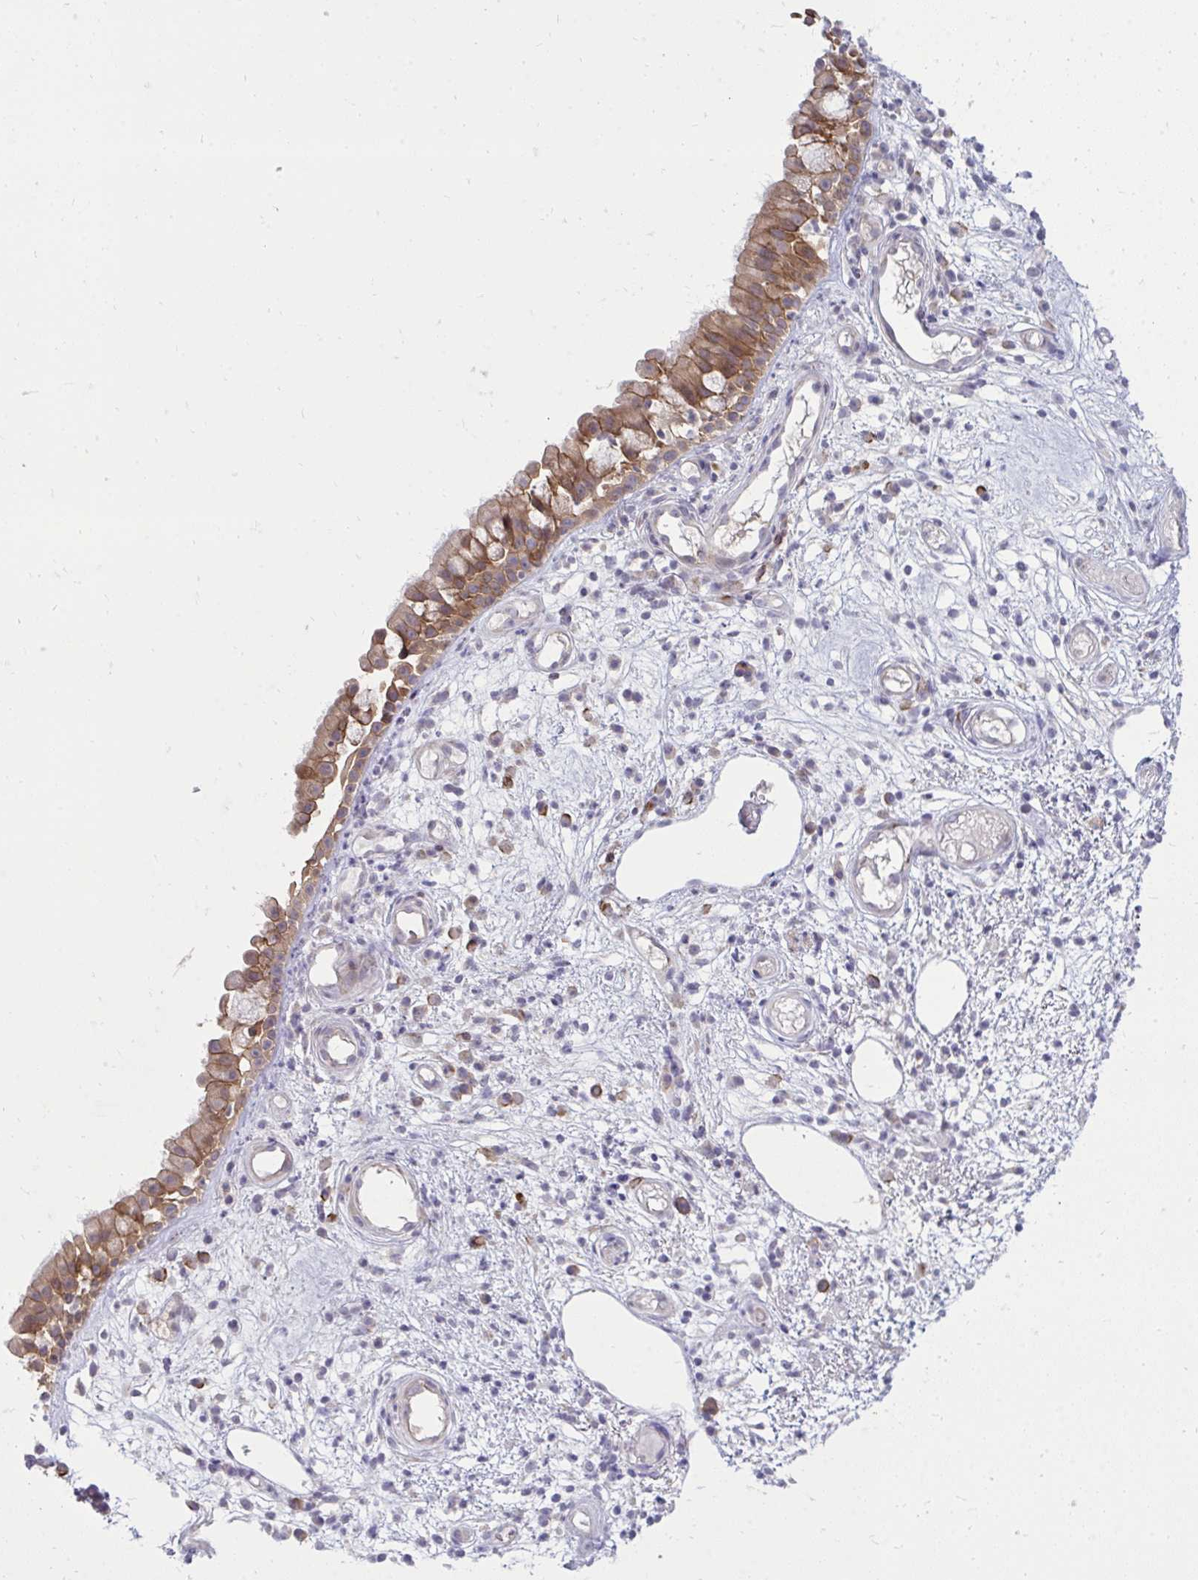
{"staining": {"intensity": "moderate", "quantity": ">75%", "location": "cytoplasmic/membranous"}, "tissue": "nasopharynx", "cell_type": "Respiratory epithelial cells", "image_type": "normal", "snomed": [{"axis": "morphology", "description": "Normal tissue, NOS"}, {"axis": "morphology", "description": "Inflammation, NOS"}, {"axis": "topography", "description": "Nasopharynx"}], "caption": "Human nasopharynx stained for a protein (brown) demonstrates moderate cytoplasmic/membranous positive positivity in approximately >75% of respiratory epithelial cells.", "gene": "SPTBN2", "patient": {"sex": "male", "age": 54}}